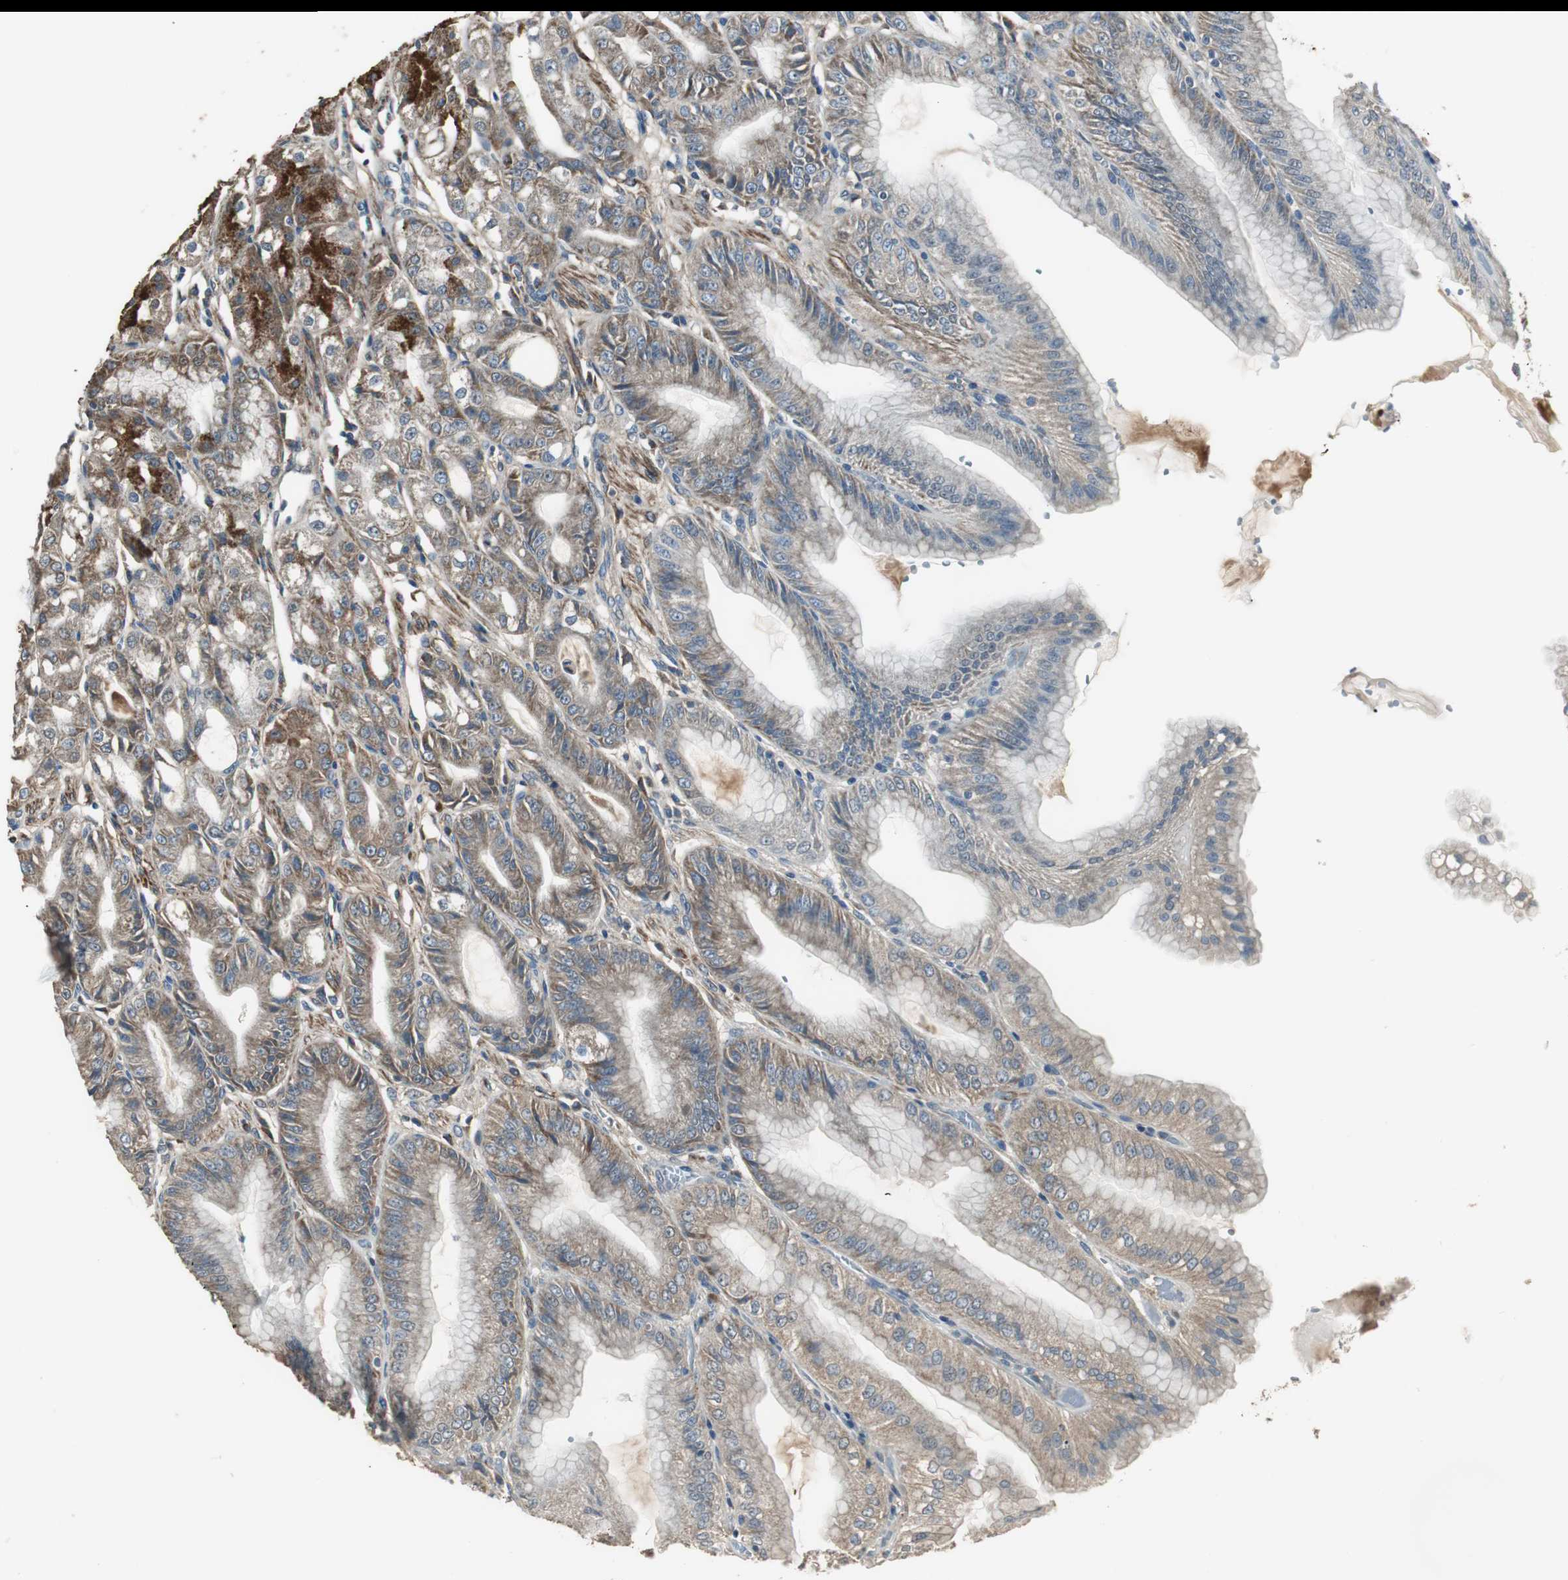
{"staining": {"intensity": "strong", "quantity": "<25%", "location": "cytoplasmic/membranous"}, "tissue": "stomach", "cell_type": "Glandular cells", "image_type": "normal", "snomed": [{"axis": "morphology", "description": "Normal tissue, NOS"}, {"axis": "topography", "description": "Stomach, lower"}], "caption": "High-power microscopy captured an immunohistochemistry (IHC) histopathology image of unremarkable stomach, revealing strong cytoplasmic/membranous positivity in about <25% of glandular cells.", "gene": "MSTO1", "patient": {"sex": "male", "age": 71}}